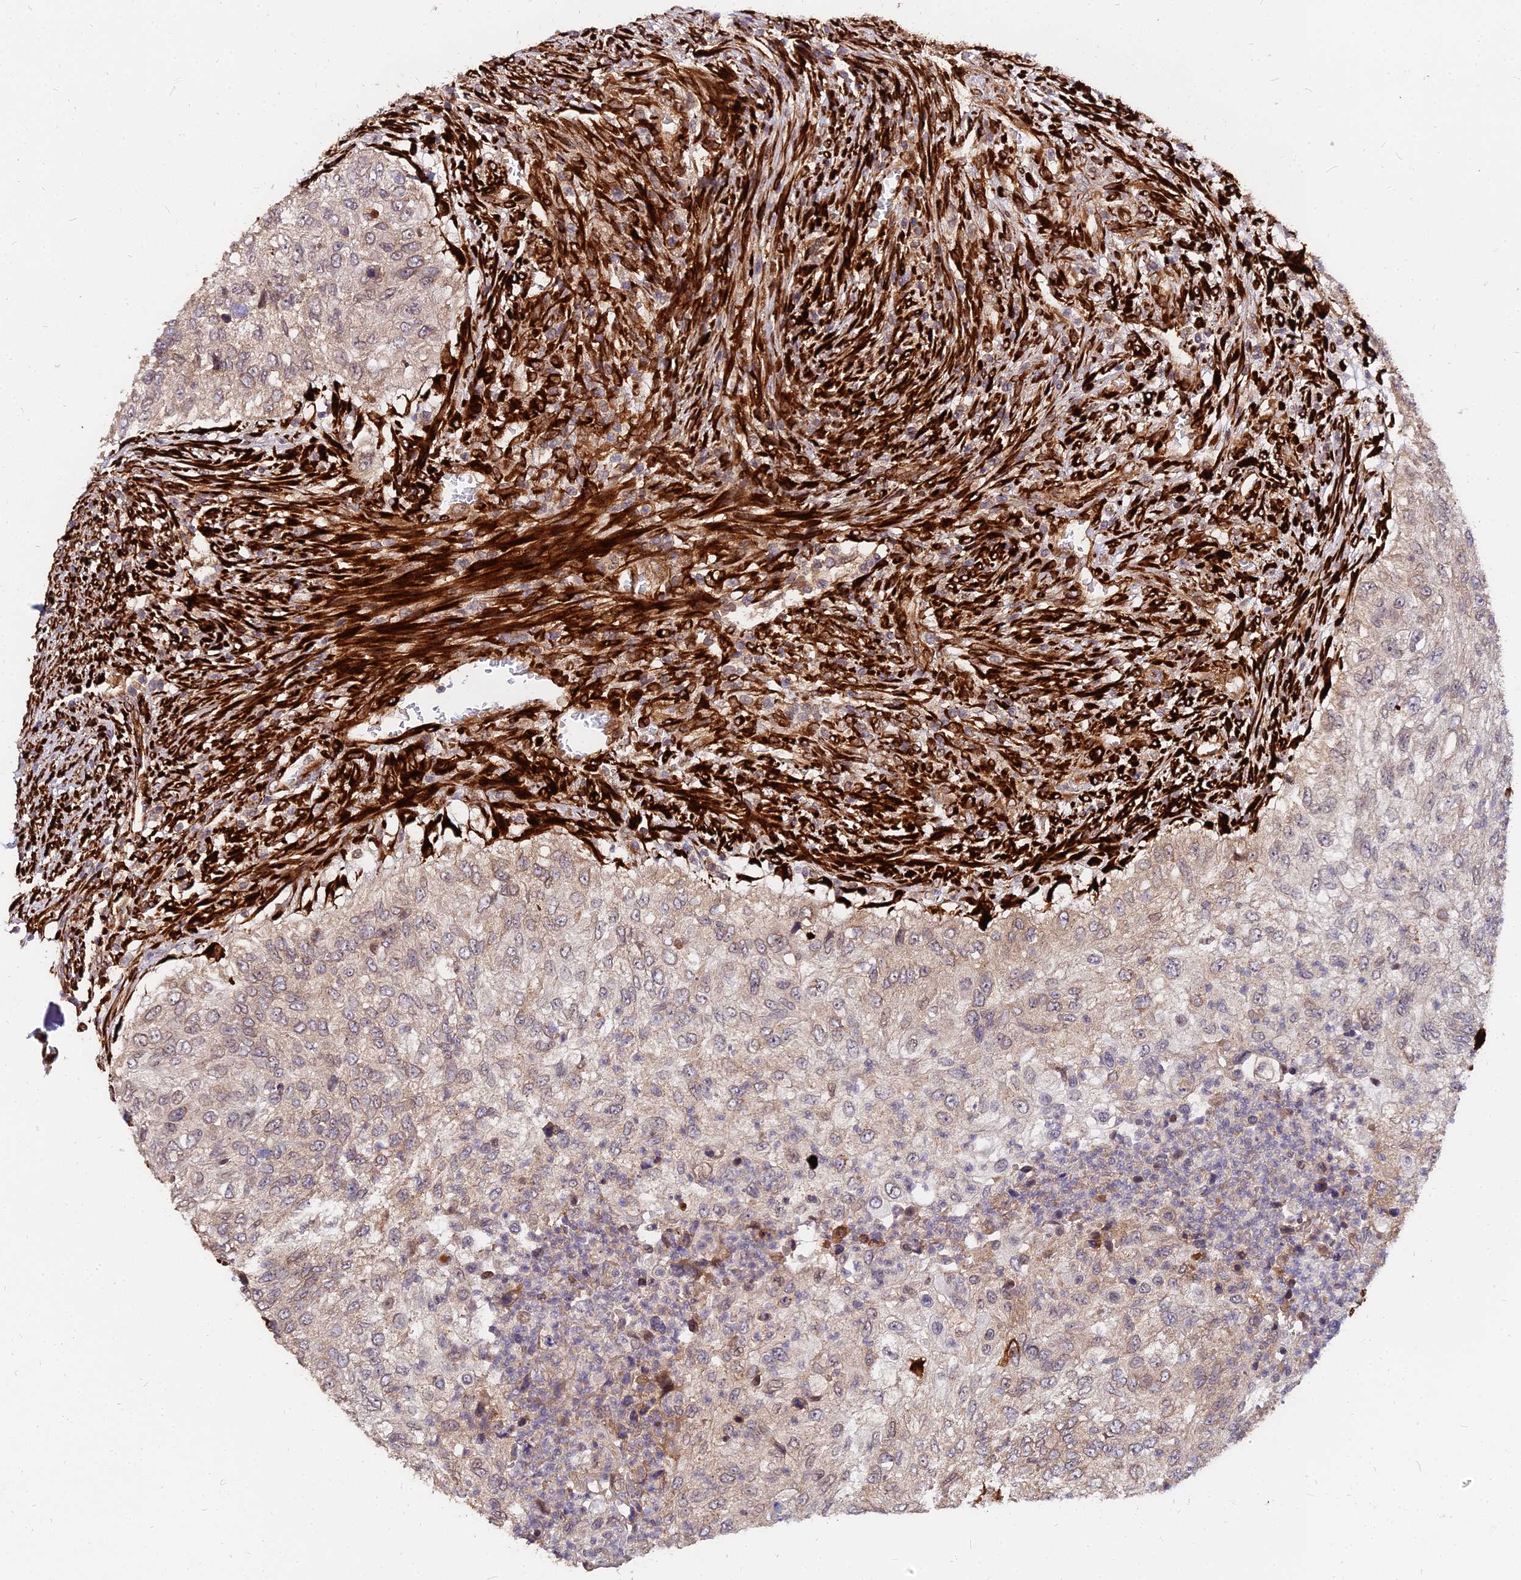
{"staining": {"intensity": "moderate", "quantity": "25%-75%", "location": "cytoplasmic/membranous"}, "tissue": "urothelial cancer", "cell_type": "Tumor cells", "image_type": "cancer", "snomed": [{"axis": "morphology", "description": "Urothelial carcinoma, High grade"}, {"axis": "topography", "description": "Urinary bladder"}], "caption": "A photomicrograph showing moderate cytoplasmic/membranous staining in about 25%-75% of tumor cells in urothelial cancer, as visualized by brown immunohistochemical staining.", "gene": "PDE4D", "patient": {"sex": "female", "age": 60}}